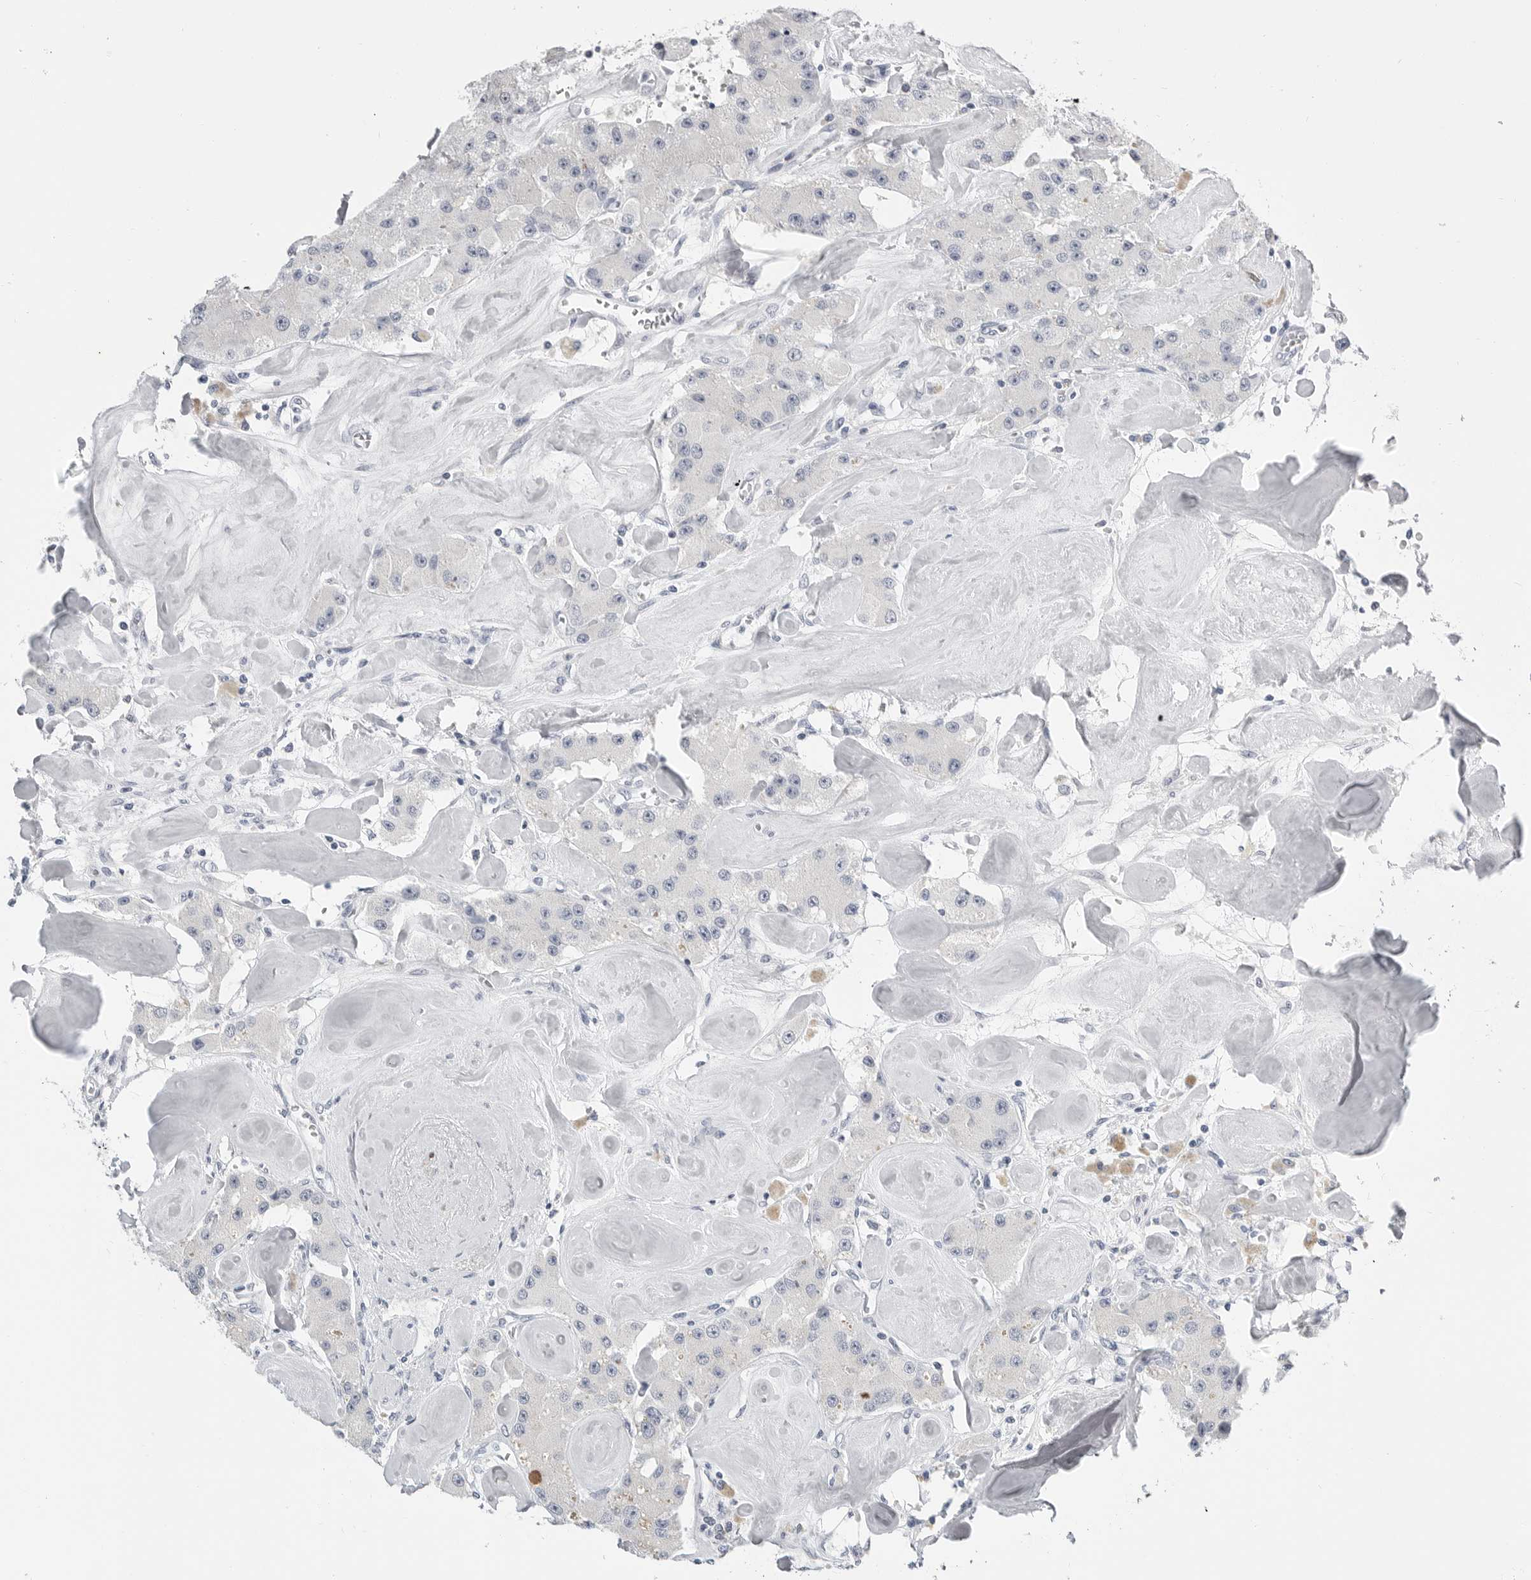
{"staining": {"intensity": "negative", "quantity": "none", "location": "none"}, "tissue": "carcinoid", "cell_type": "Tumor cells", "image_type": "cancer", "snomed": [{"axis": "morphology", "description": "Carcinoid, malignant, NOS"}, {"axis": "topography", "description": "Pancreas"}], "caption": "This is an immunohistochemistry photomicrograph of human carcinoid (malignant). There is no positivity in tumor cells.", "gene": "PLN", "patient": {"sex": "male", "age": 41}}